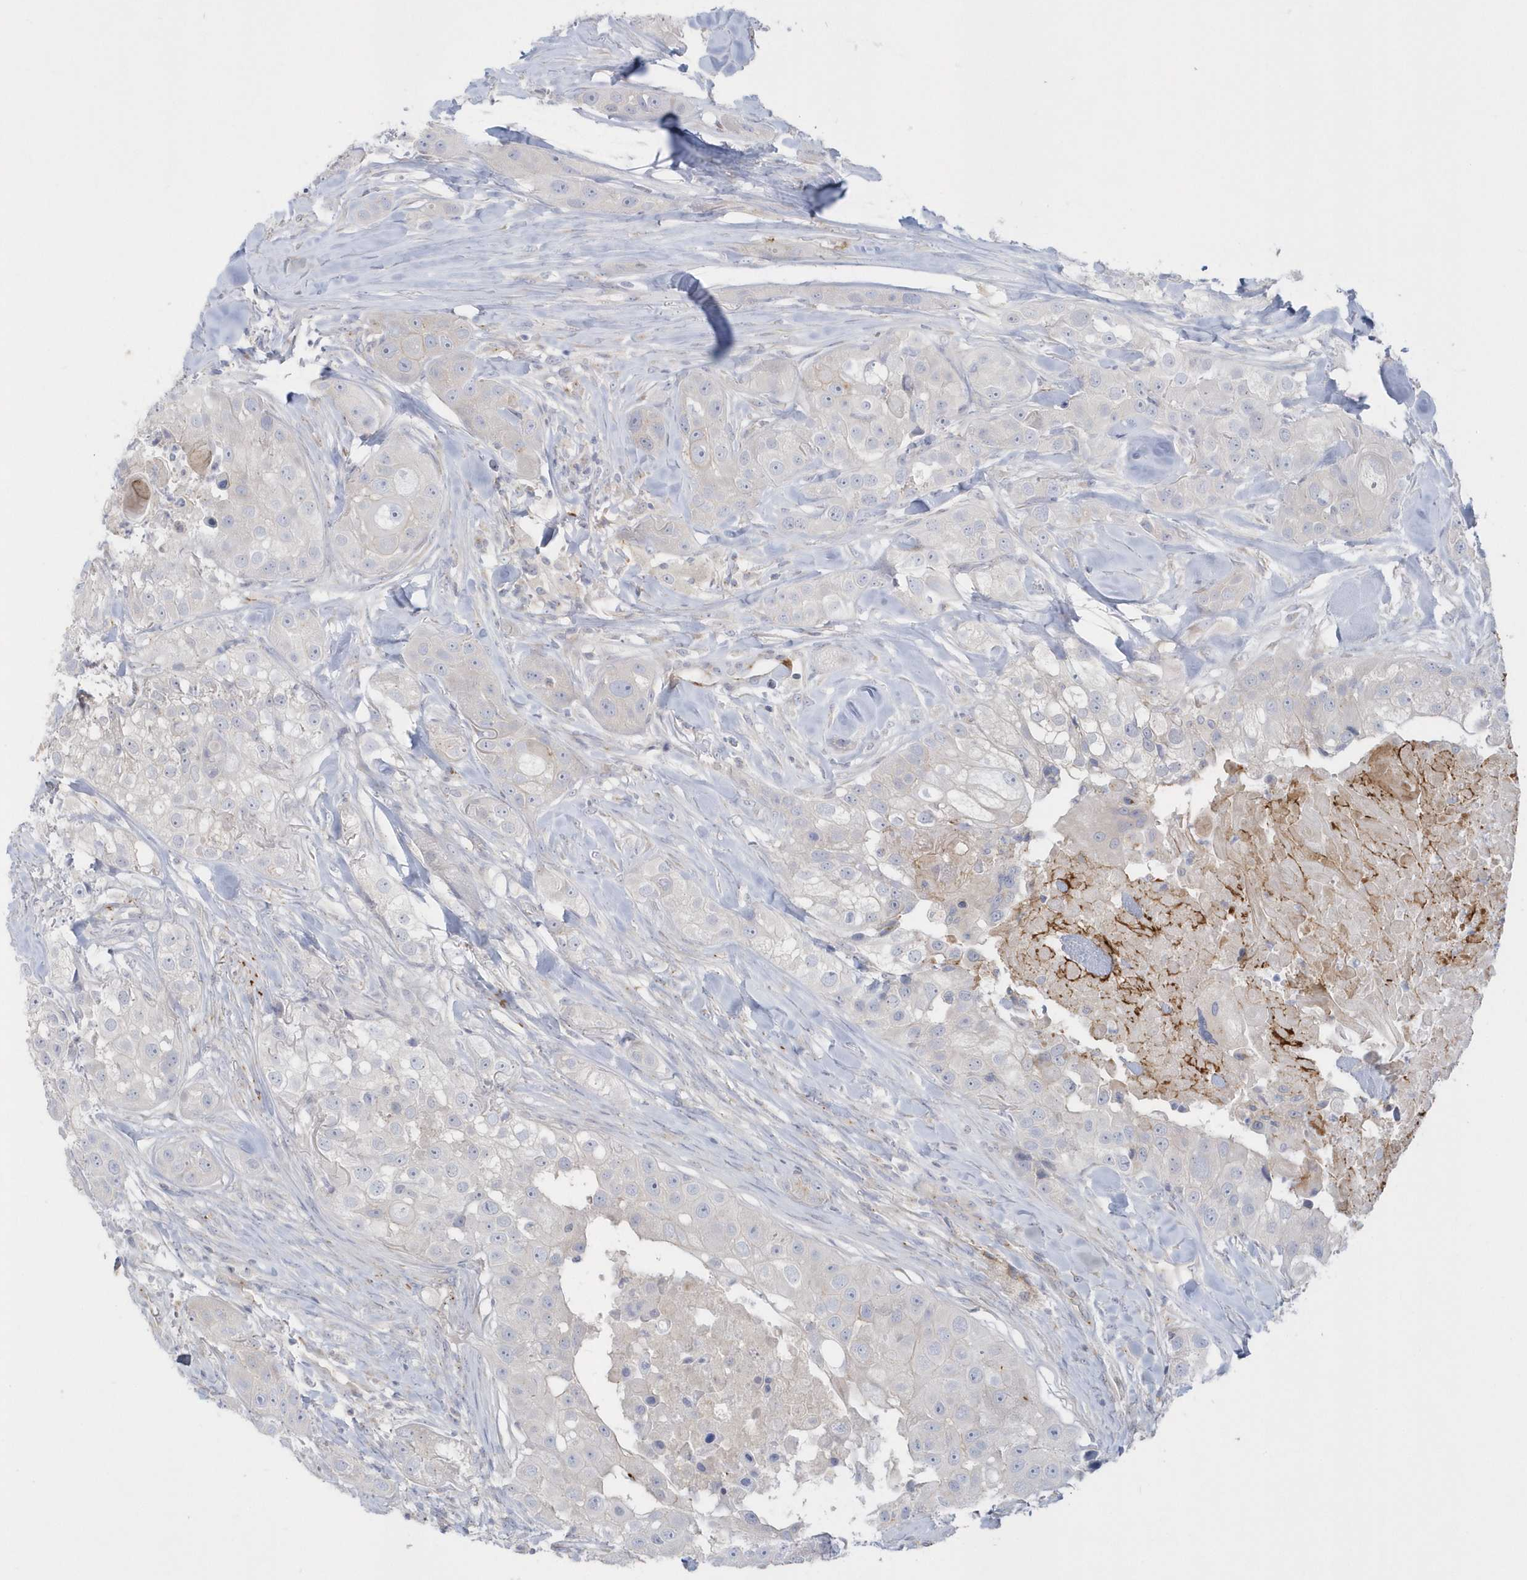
{"staining": {"intensity": "negative", "quantity": "none", "location": "none"}, "tissue": "head and neck cancer", "cell_type": "Tumor cells", "image_type": "cancer", "snomed": [{"axis": "morphology", "description": "Normal tissue, NOS"}, {"axis": "morphology", "description": "Squamous cell carcinoma, NOS"}, {"axis": "topography", "description": "Skeletal muscle"}, {"axis": "topography", "description": "Head-Neck"}], "caption": "This is a histopathology image of immunohistochemistry (IHC) staining of head and neck squamous cell carcinoma, which shows no expression in tumor cells.", "gene": "SEMA3D", "patient": {"sex": "male", "age": 51}}